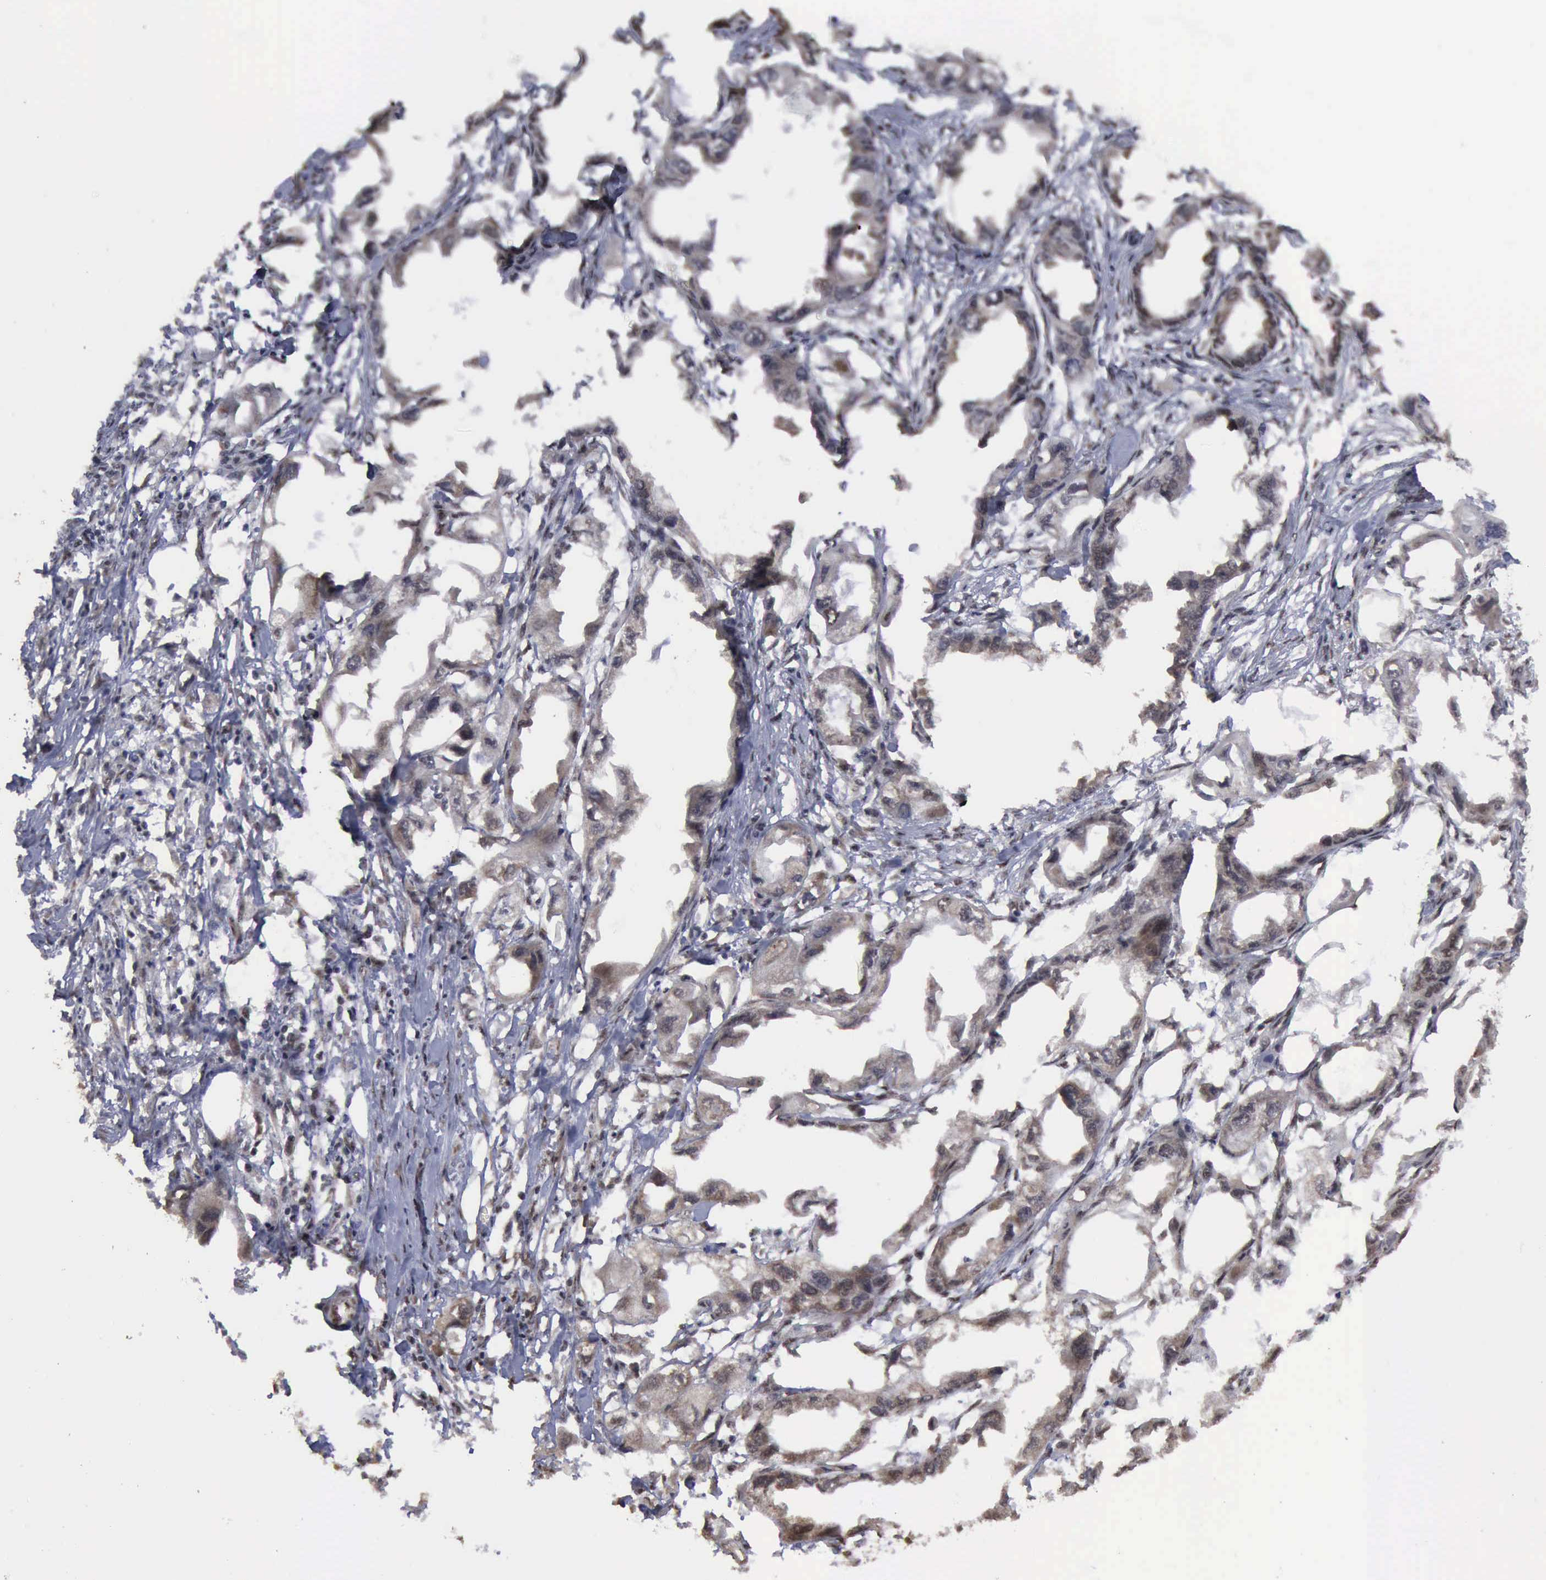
{"staining": {"intensity": "weak", "quantity": "25%-75%", "location": "cytoplasmic/membranous"}, "tissue": "endometrial cancer", "cell_type": "Tumor cells", "image_type": "cancer", "snomed": [{"axis": "morphology", "description": "Adenocarcinoma, NOS"}, {"axis": "topography", "description": "Endometrium"}], "caption": "Immunohistochemical staining of human adenocarcinoma (endometrial) shows low levels of weak cytoplasmic/membranous staining in approximately 25%-75% of tumor cells.", "gene": "RTCB", "patient": {"sex": "female", "age": 67}}